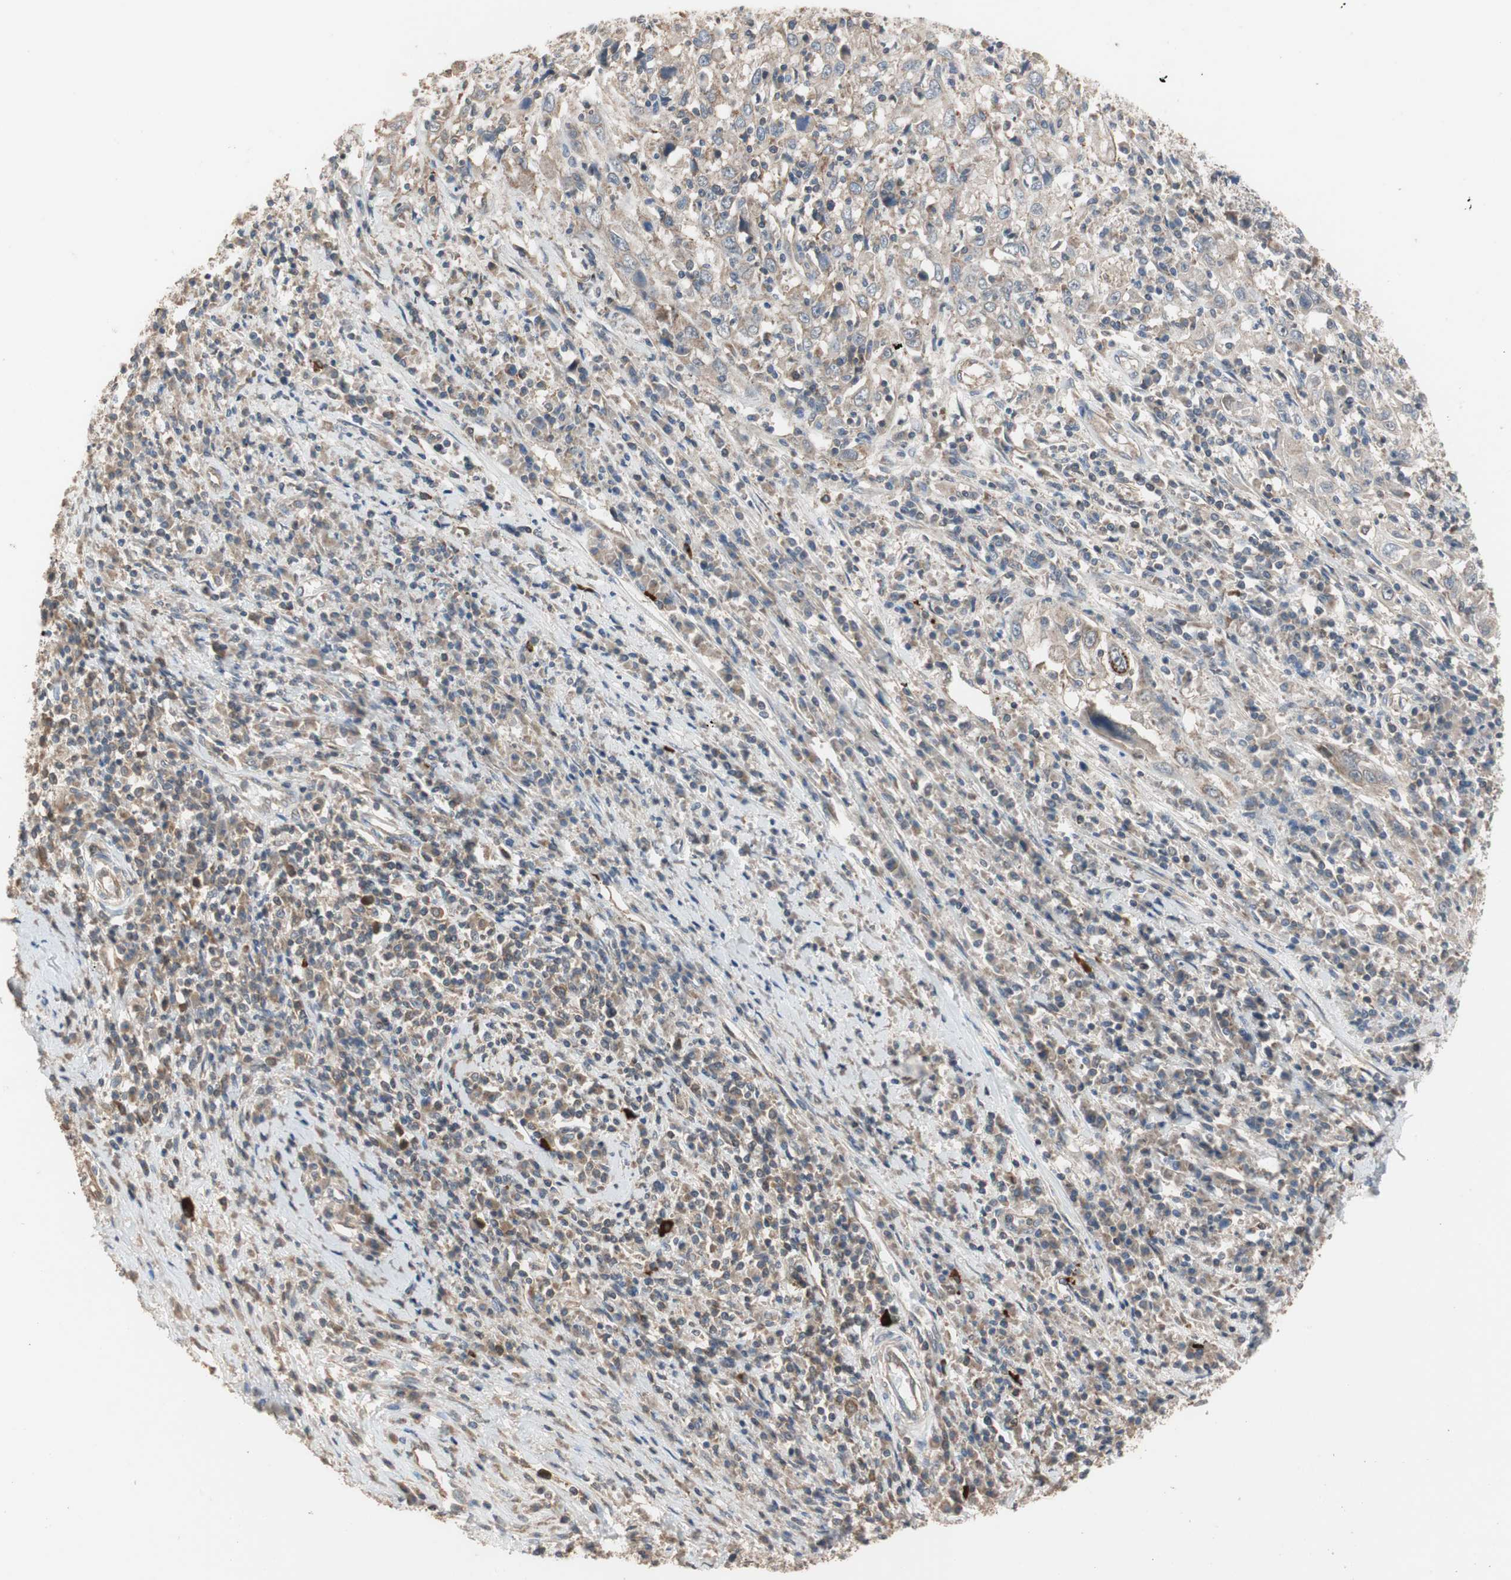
{"staining": {"intensity": "weak", "quantity": ">75%", "location": "cytoplasmic/membranous"}, "tissue": "cervical cancer", "cell_type": "Tumor cells", "image_type": "cancer", "snomed": [{"axis": "morphology", "description": "Squamous cell carcinoma, NOS"}, {"axis": "topography", "description": "Cervix"}], "caption": "Protein analysis of cervical squamous cell carcinoma tissue demonstrates weak cytoplasmic/membranous staining in about >75% of tumor cells. Immunohistochemistry (ihc) stains the protein in brown and the nuclei are stained blue.", "gene": "MAP4K2", "patient": {"sex": "female", "age": 46}}